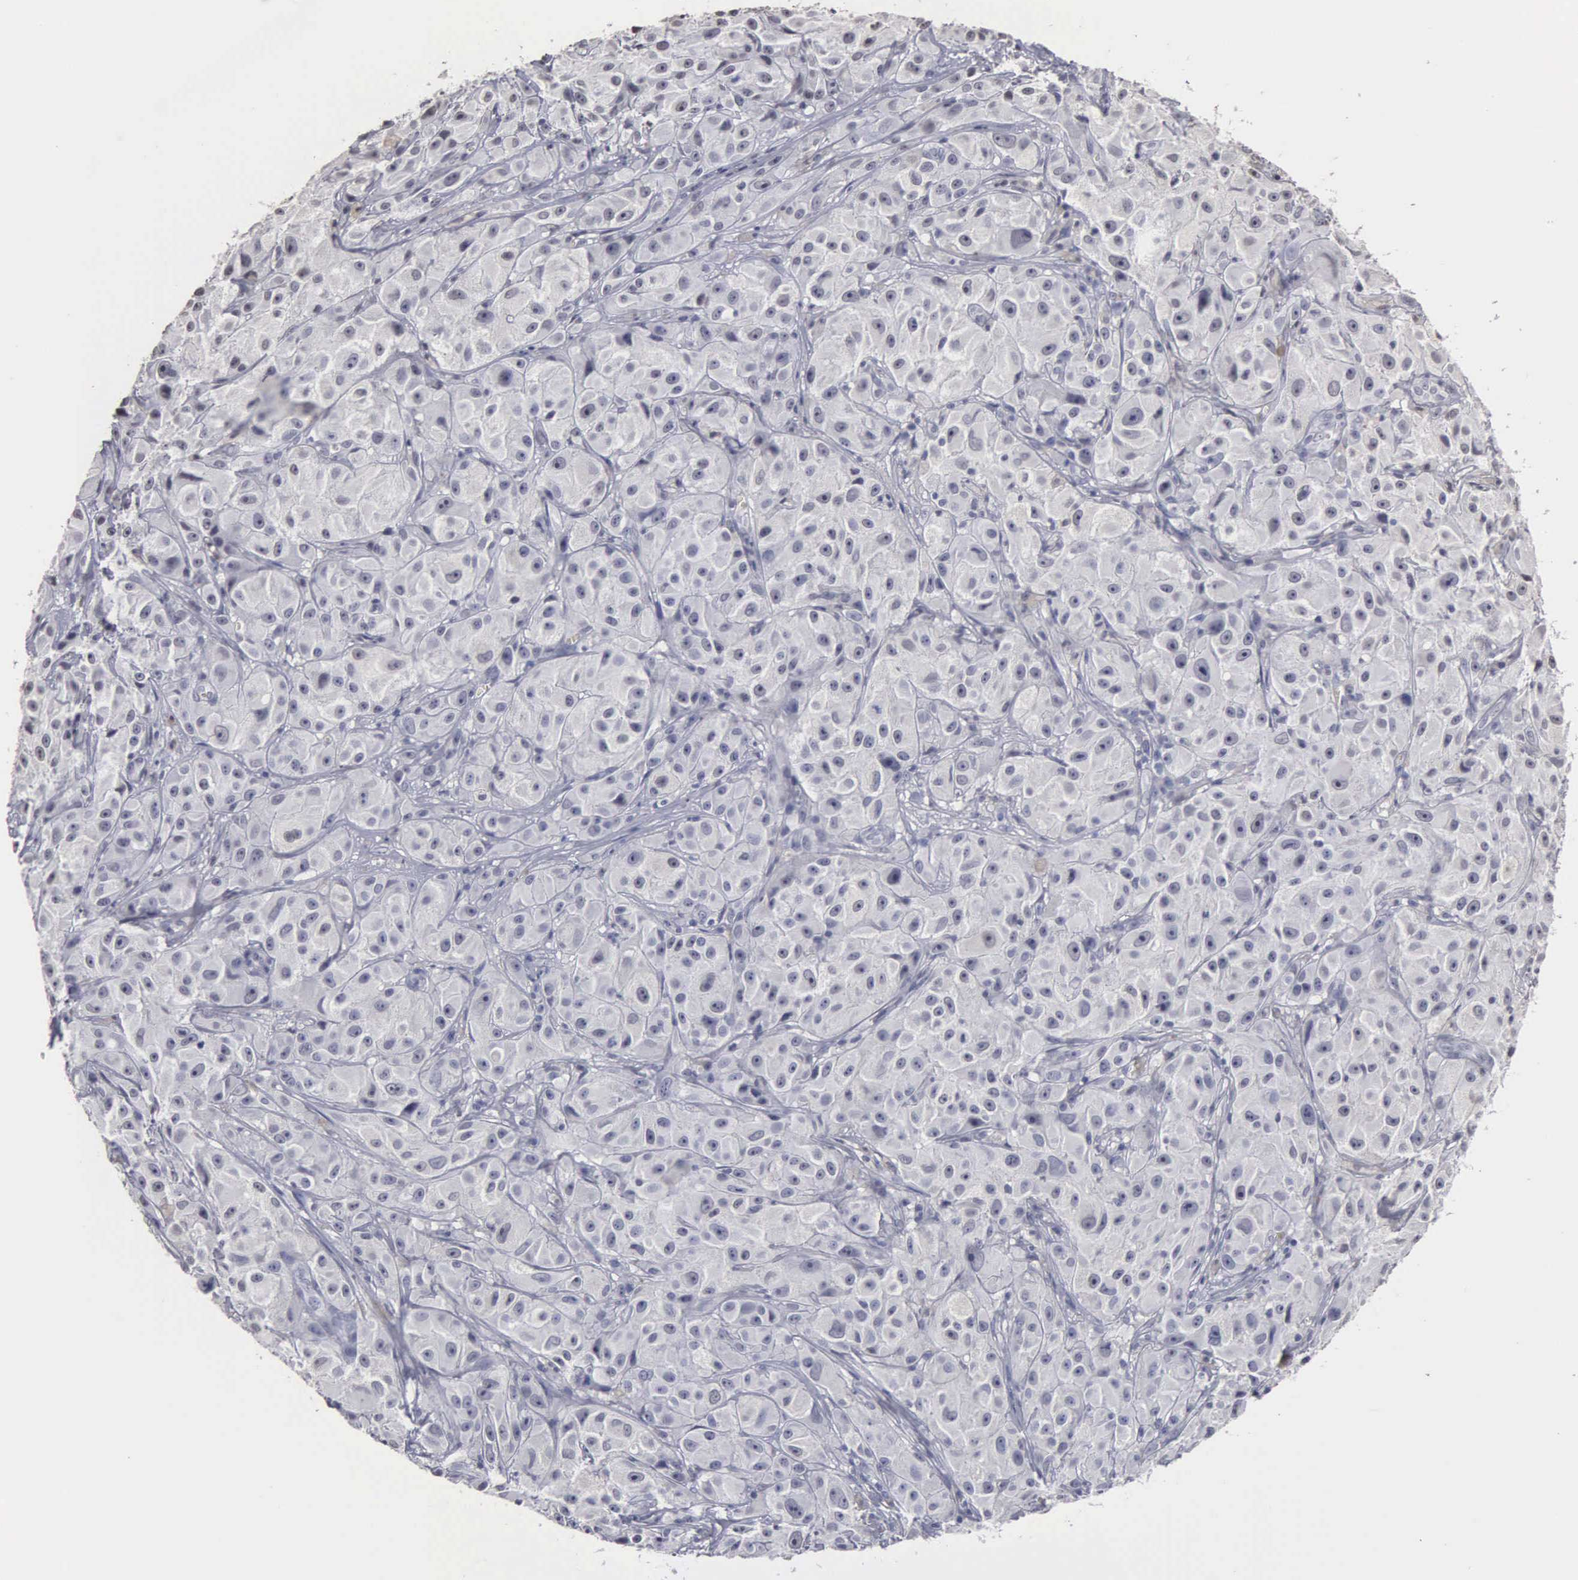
{"staining": {"intensity": "negative", "quantity": "none", "location": "none"}, "tissue": "melanoma", "cell_type": "Tumor cells", "image_type": "cancer", "snomed": [{"axis": "morphology", "description": "Malignant melanoma, NOS"}, {"axis": "topography", "description": "Skin"}], "caption": "This is a histopathology image of immunohistochemistry staining of malignant melanoma, which shows no staining in tumor cells.", "gene": "UPB1", "patient": {"sex": "male", "age": 56}}